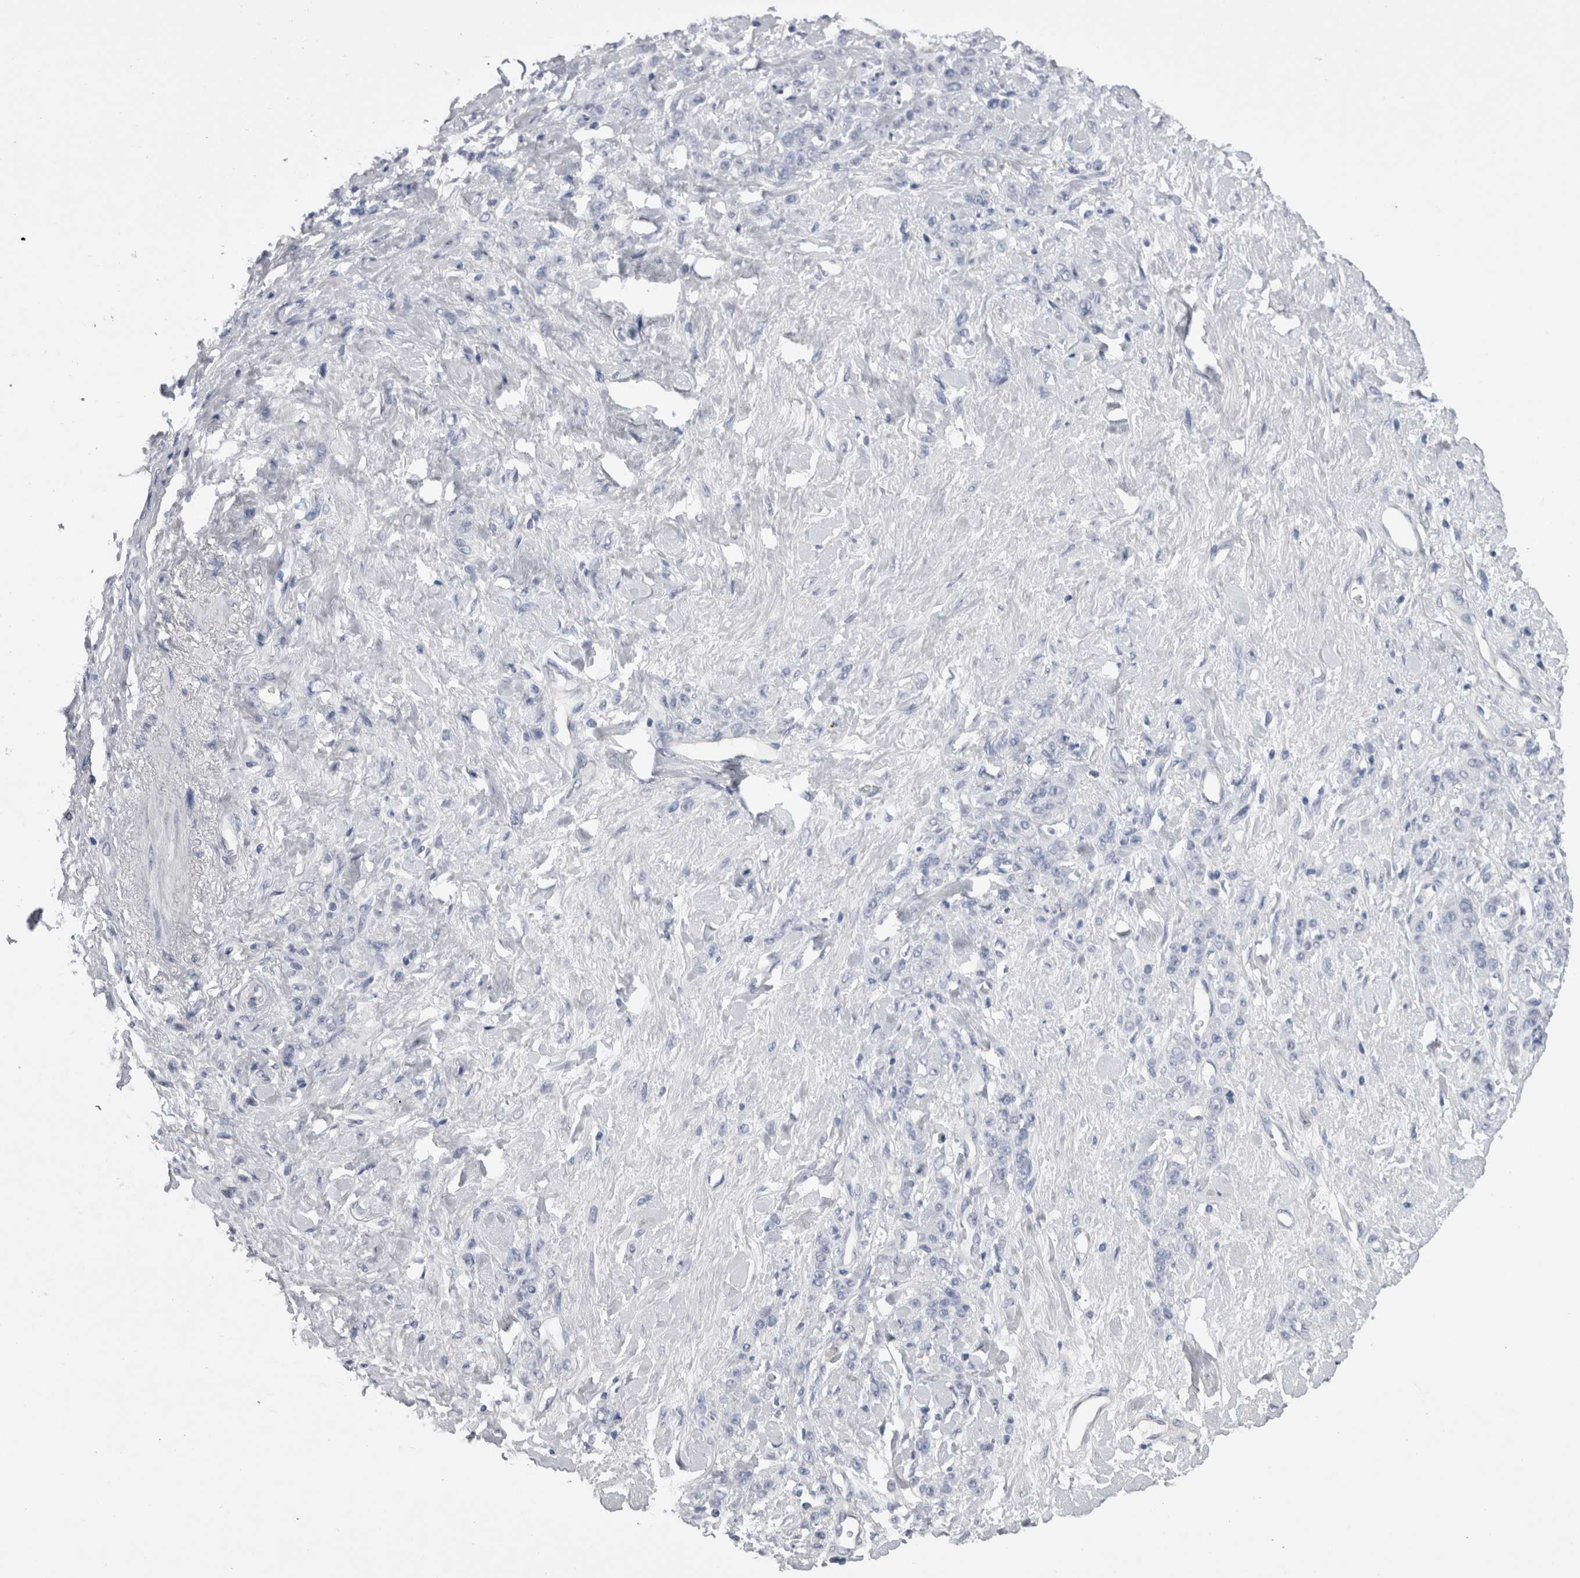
{"staining": {"intensity": "negative", "quantity": "none", "location": "none"}, "tissue": "stomach cancer", "cell_type": "Tumor cells", "image_type": "cancer", "snomed": [{"axis": "morphology", "description": "Adenocarcinoma, NOS"}, {"axis": "topography", "description": "Stomach"}], "caption": "There is no significant staining in tumor cells of stomach cancer. (DAB (3,3'-diaminobenzidine) IHC with hematoxylin counter stain).", "gene": "PAX5", "patient": {"sex": "male", "age": 82}}